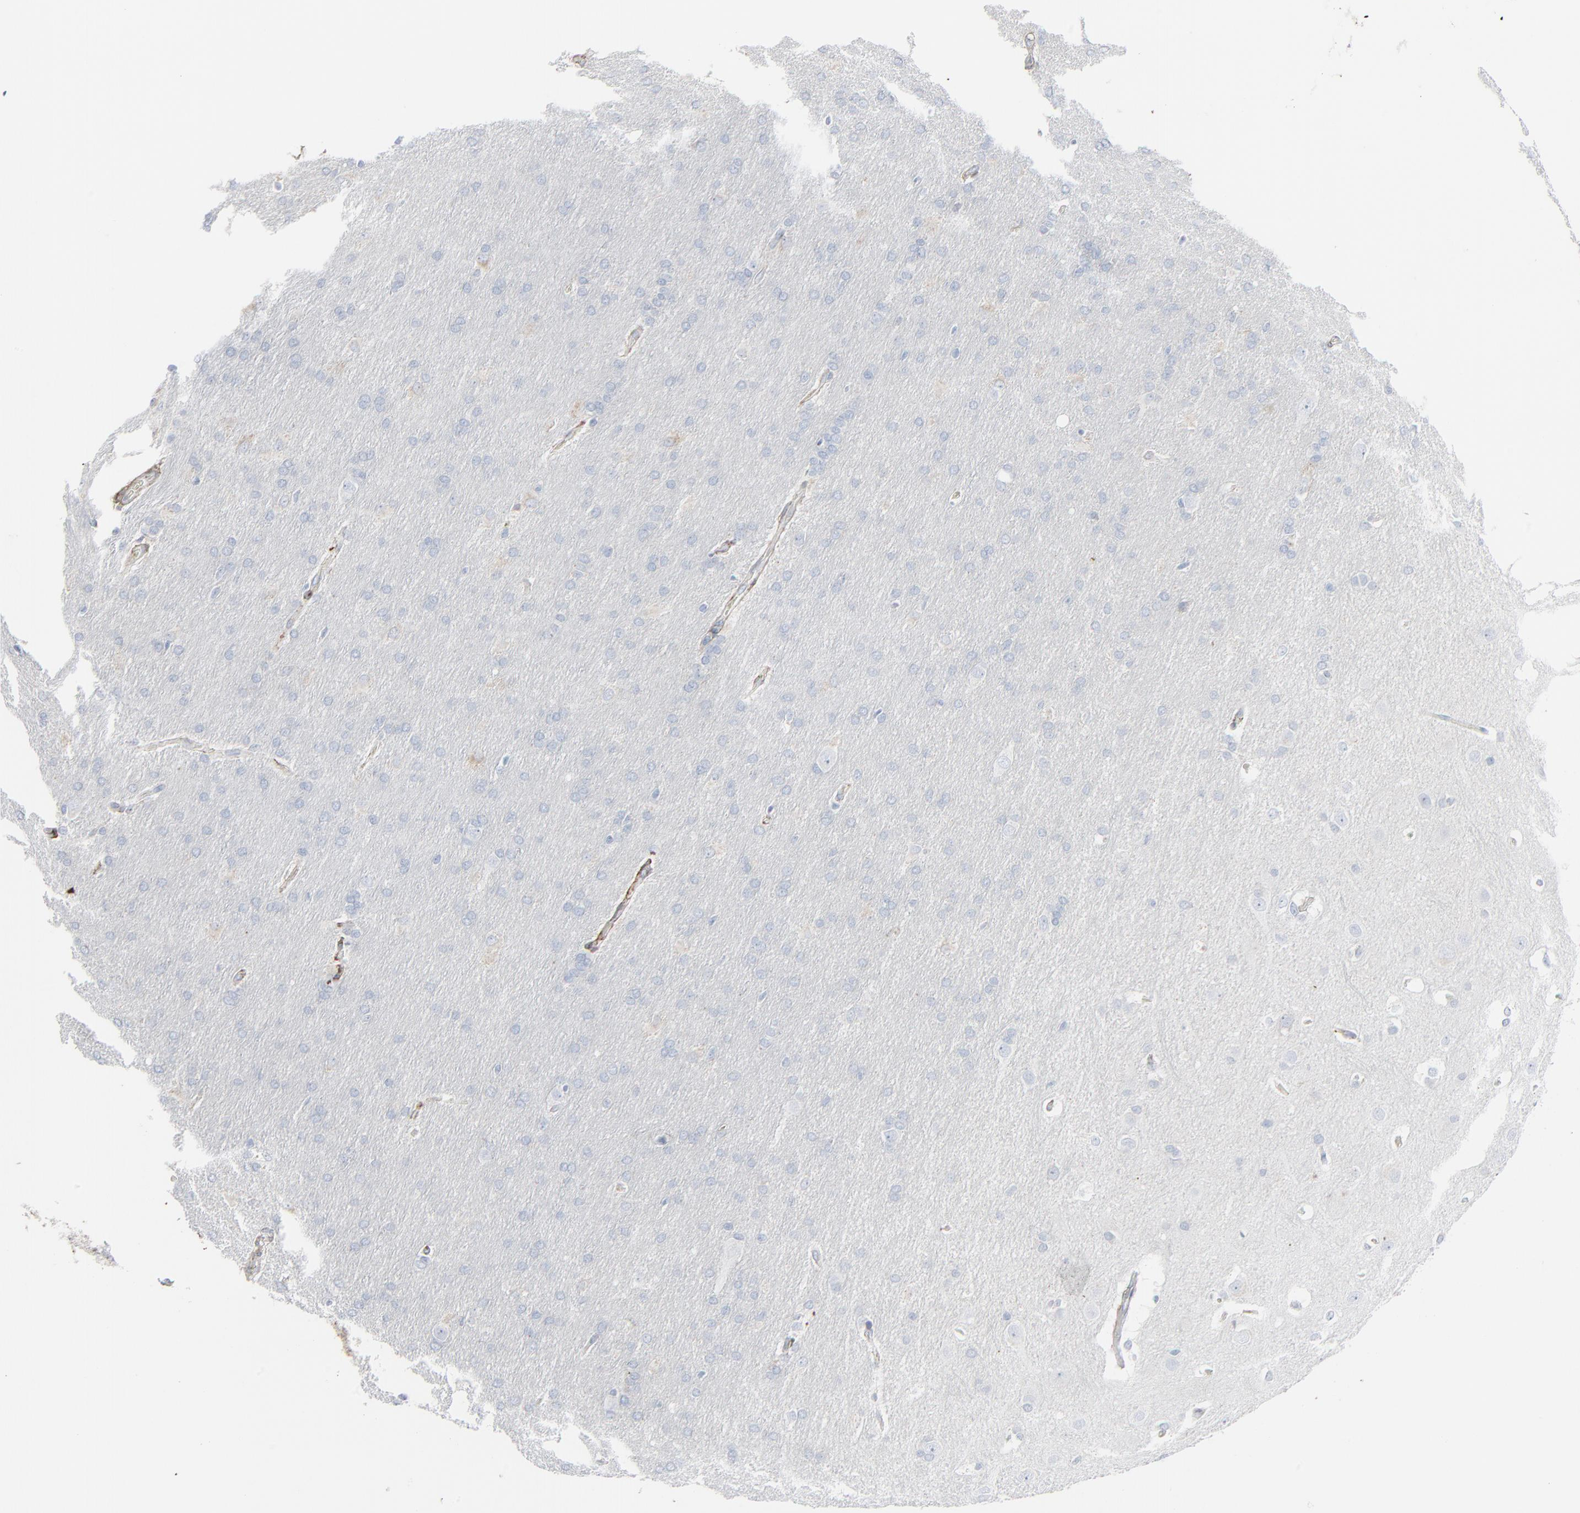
{"staining": {"intensity": "negative", "quantity": "none", "location": "none"}, "tissue": "glioma", "cell_type": "Tumor cells", "image_type": "cancer", "snomed": [{"axis": "morphology", "description": "Glioma, malignant, Low grade"}, {"axis": "topography", "description": "Brain"}], "caption": "This is a photomicrograph of immunohistochemistry staining of low-grade glioma (malignant), which shows no staining in tumor cells.", "gene": "BGN", "patient": {"sex": "female", "age": 32}}